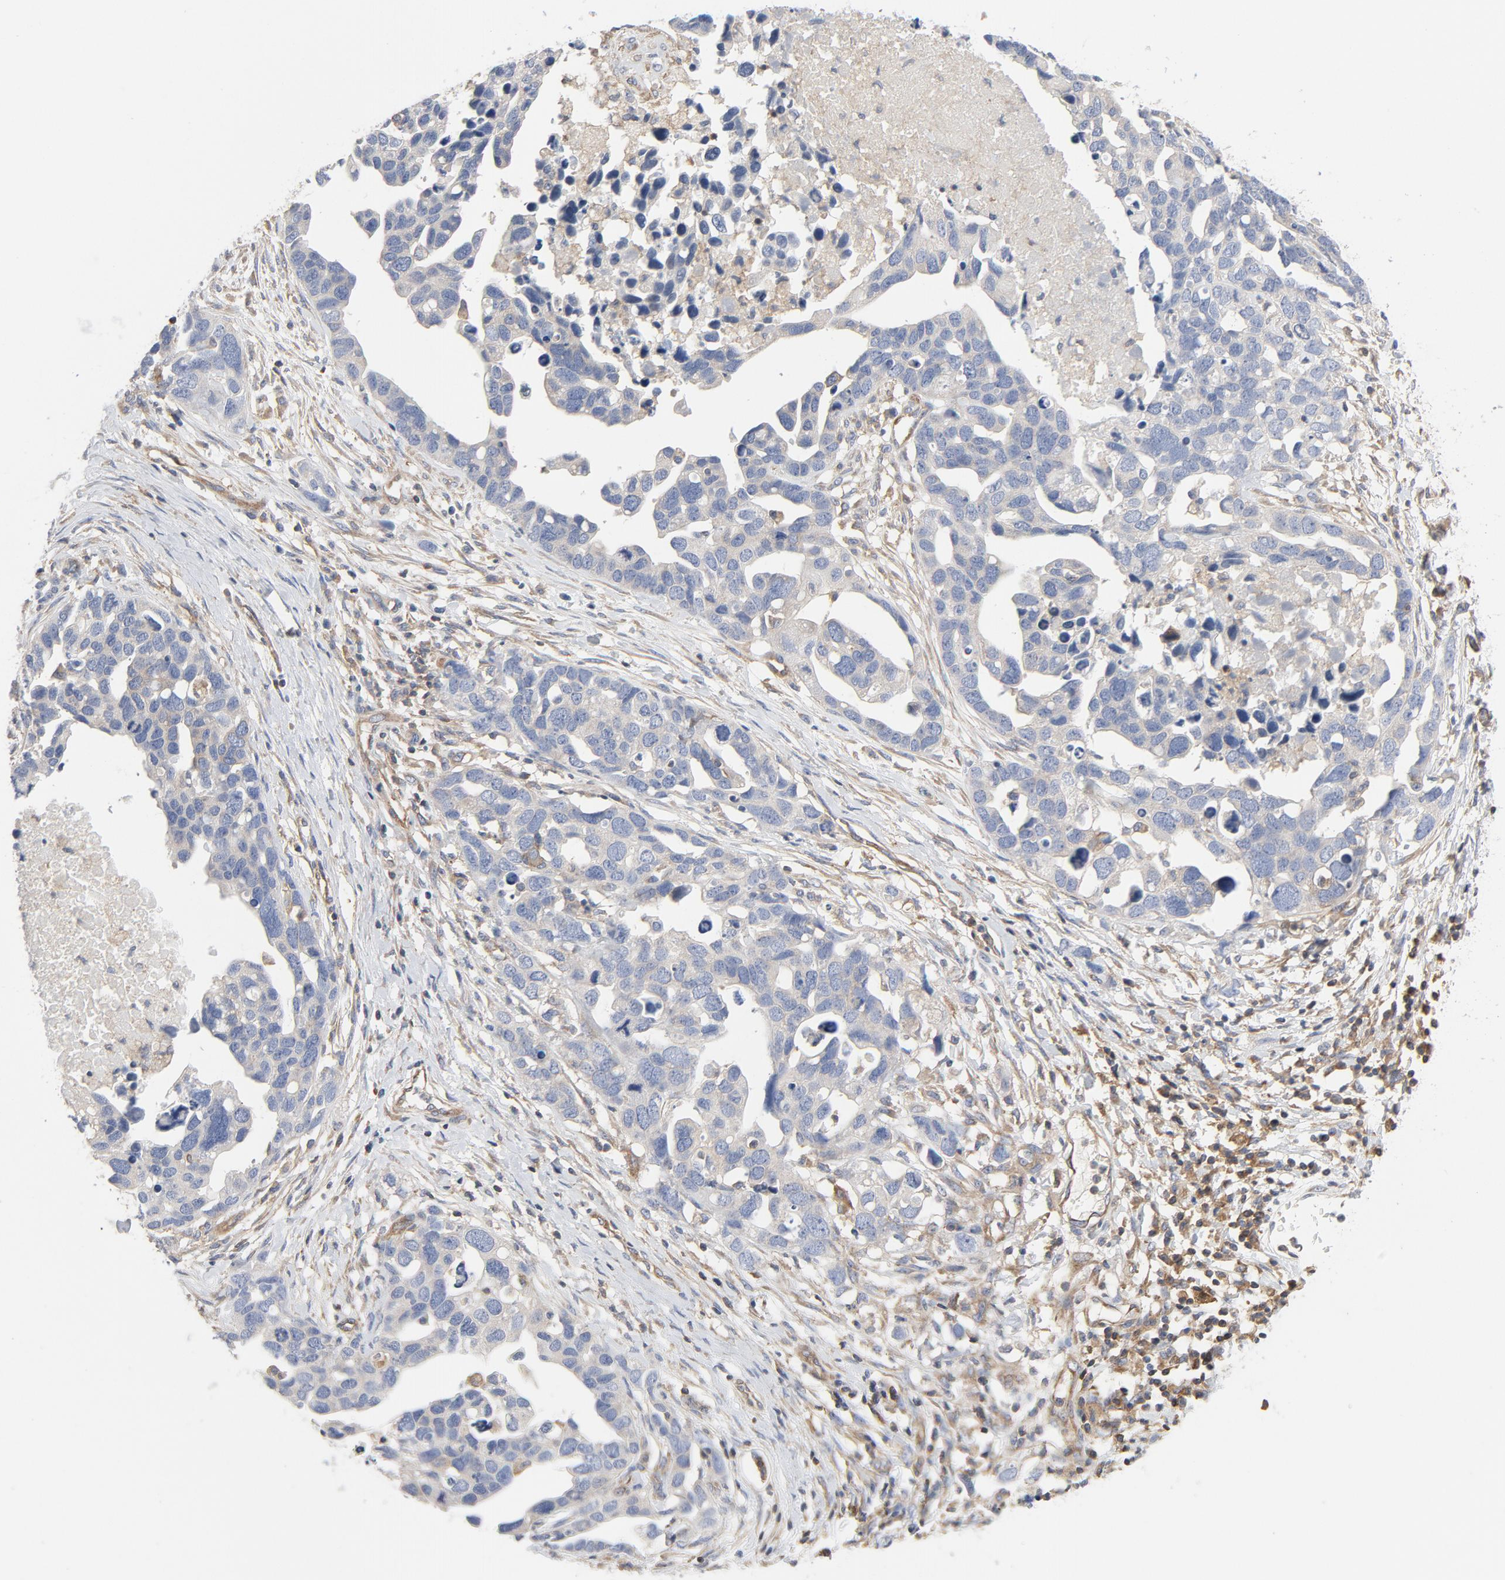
{"staining": {"intensity": "weak", "quantity": "25%-75%", "location": "cytoplasmic/membranous"}, "tissue": "ovarian cancer", "cell_type": "Tumor cells", "image_type": "cancer", "snomed": [{"axis": "morphology", "description": "Cystadenocarcinoma, serous, NOS"}, {"axis": "topography", "description": "Ovary"}], "caption": "Approximately 25%-75% of tumor cells in human ovarian cancer demonstrate weak cytoplasmic/membranous protein positivity as visualized by brown immunohistochemical staining.", "gene": "RABEP1", "patient": {"sex": "female", "age": 54}}